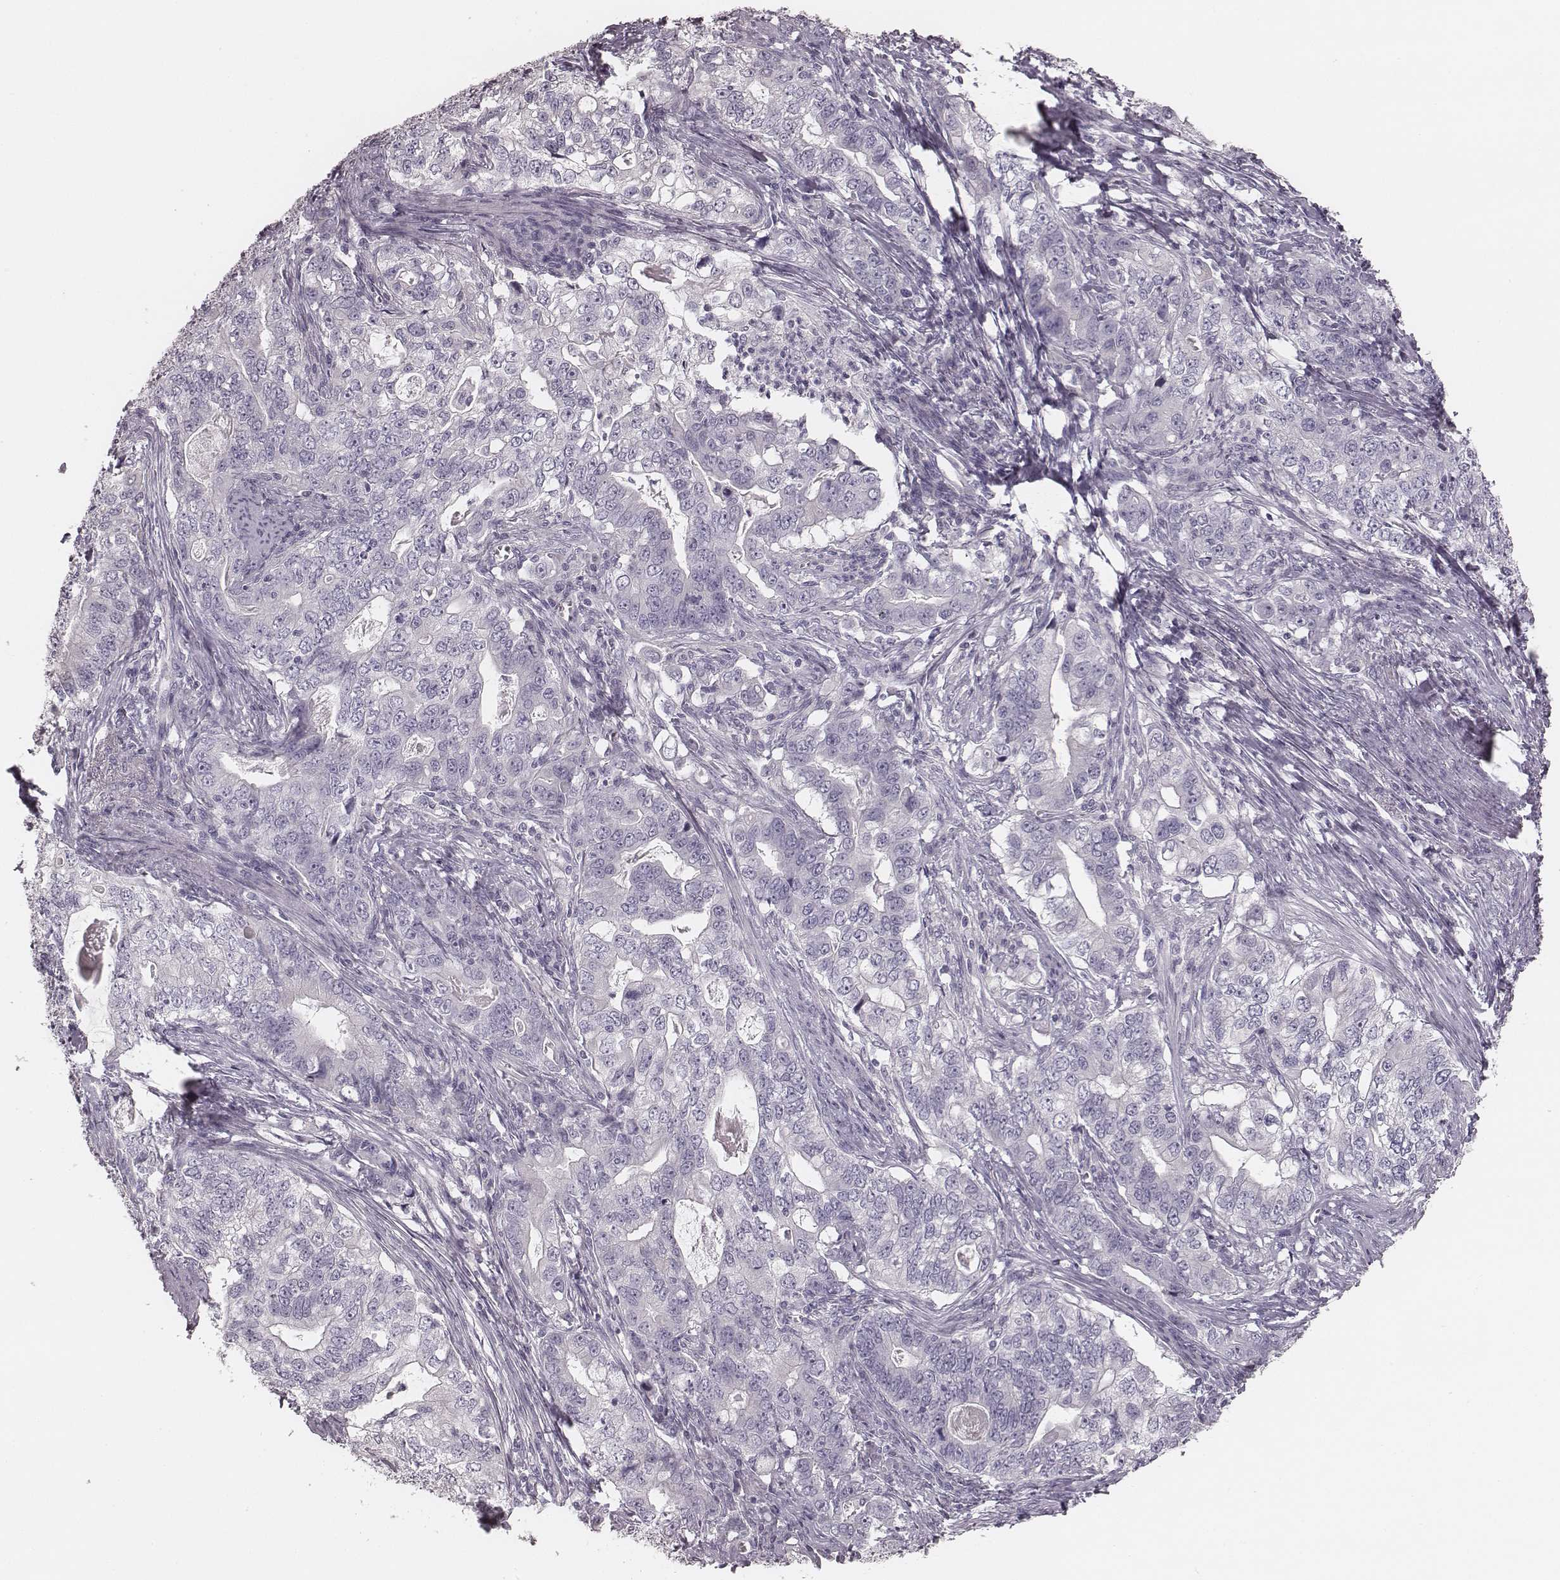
{"staining": {"intensity": "negative", "quantity": "none", "location": "none"}, "tissue": "stomach cancer", "cell_type": "Tumor cells", "image_type": "cancer", "snomed": [{"axis": "morphology", "description": "Adenocarcinoma, NOS"}, {"axis": "topography", "description": "Stomach, lower"}], "caption": "Immunohistochemical staining of human stomach cancer (adenocarcinoma) exhibits no significant positivity in tumor cells.", "gene": "ZP4", "patient": {"sex": "female", "age": 72}}